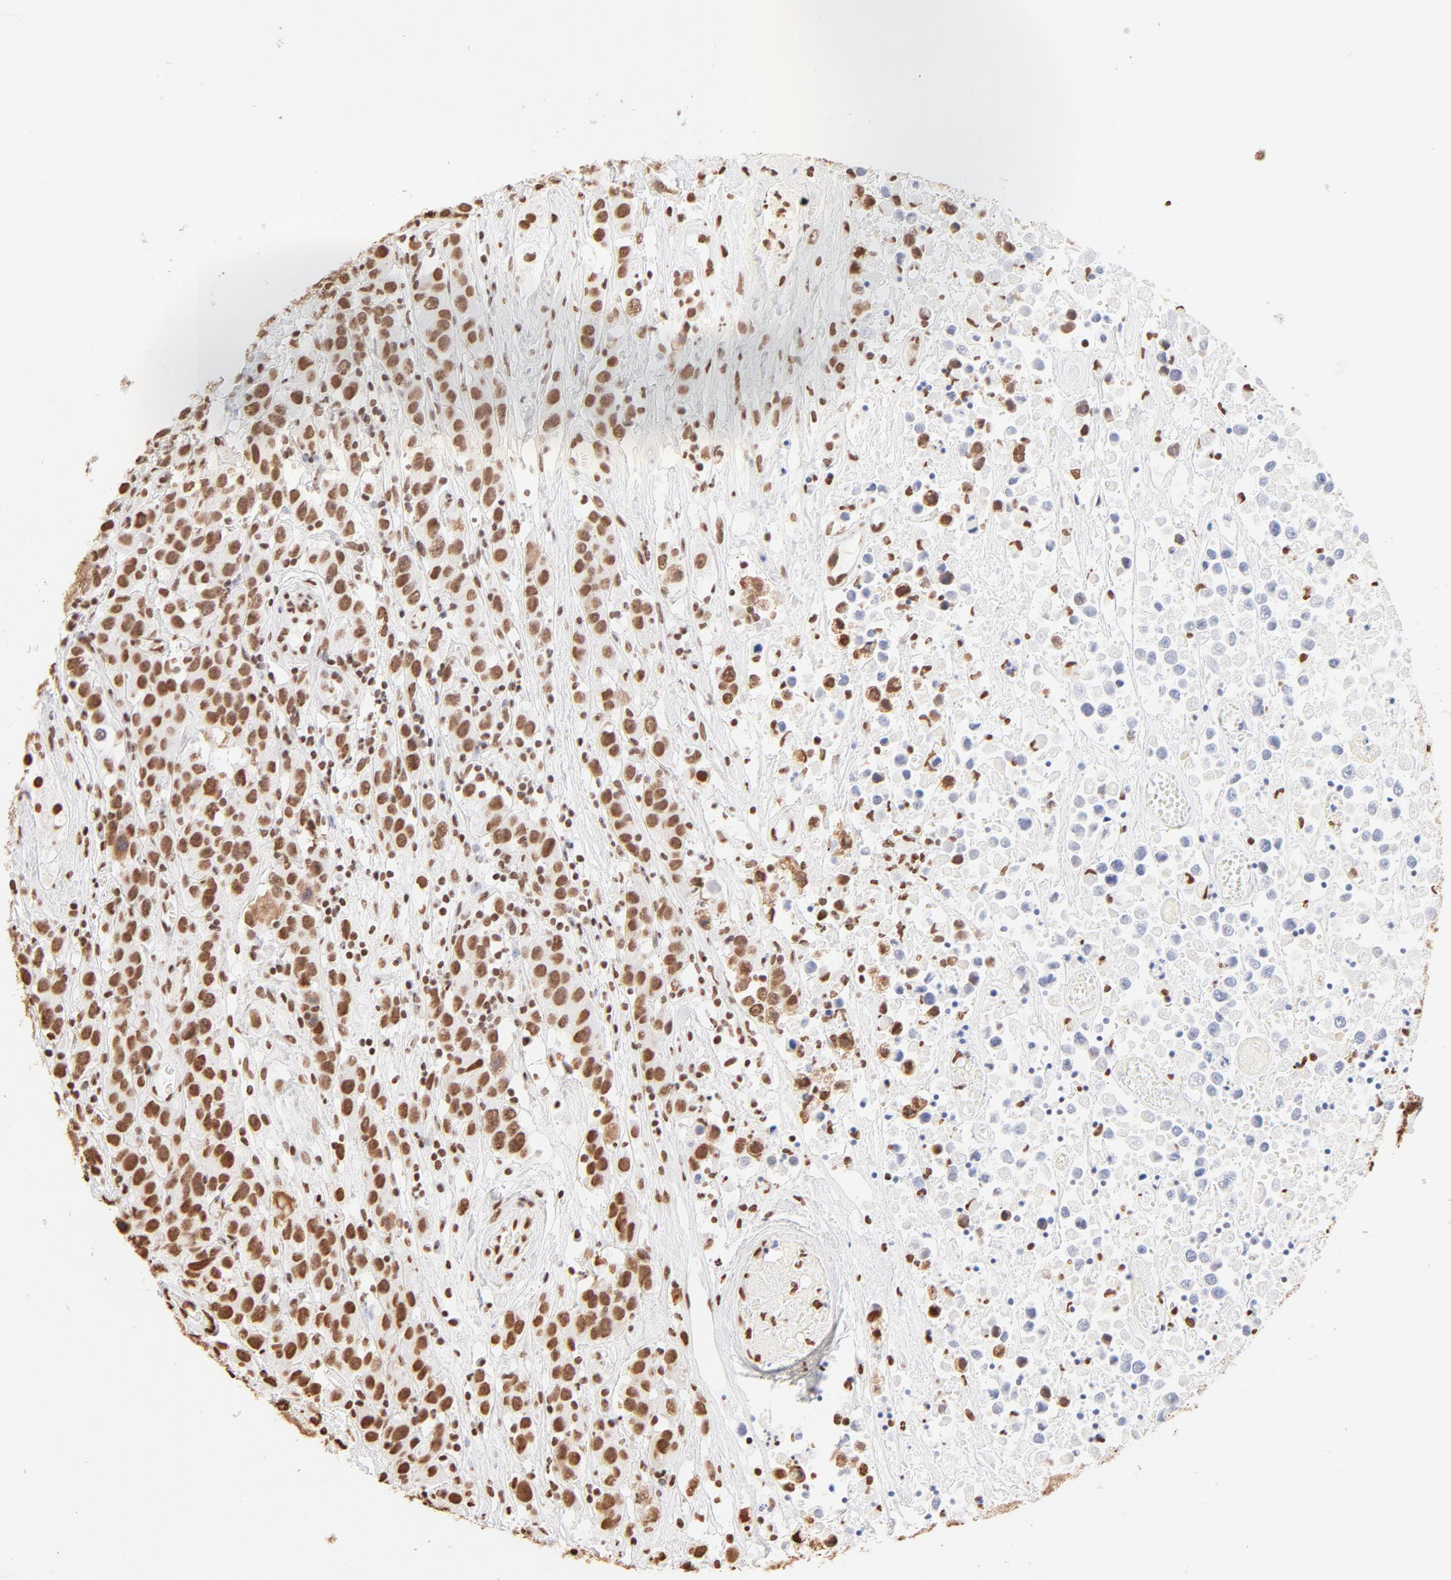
{"staining": {"intensity": "strong", "quantity": ">75%", "location": "nuclear"}, "tissue": "testis cancer", "cell_type": "Tumor cells", "image_type": "cancer", "snomed": [{"axis": "morphology", "description": "Seminoma, NOS"}, {"axis": "topography", "description": "Testis"}], "caption": "The histopathology image exhibits staining of testis cancer, revealing strong nuclear protein expression (brown color) within tumor cells. The protein is stained brown, and the nuclei are stained in blue (DAB IHC with brightfield microscopy, high magnification).", "gene": "ZNF540", "patient": {"sex": "male", "age": 52}}